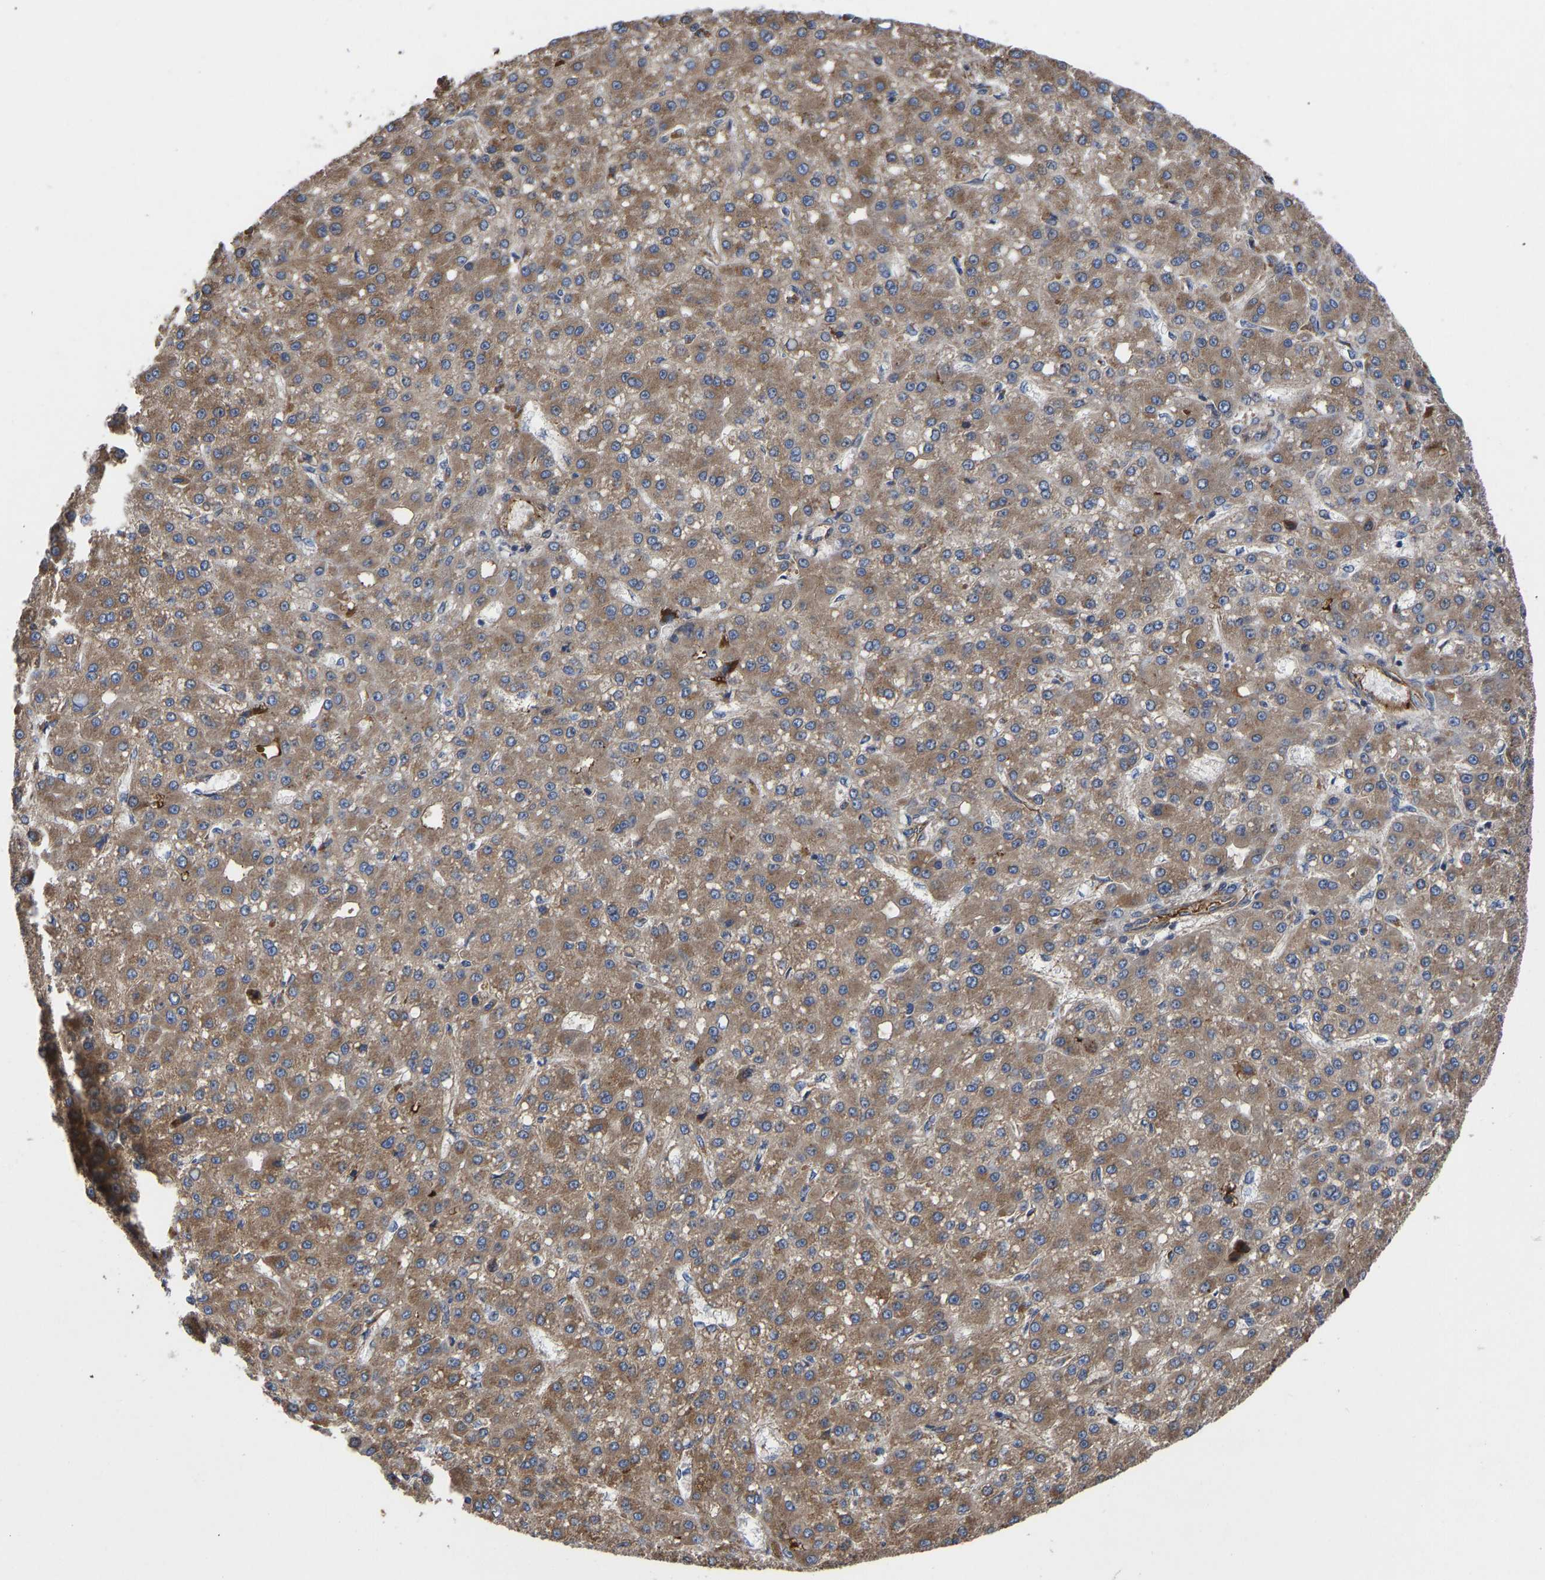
{"staining": {"intensity": "moderate", "quantity": ">75%", "location": "cytoplasmic/membranous"}, "tissue": "liver cancer", "cell_type": "Tumor cells", "image_type": "cancer", "snomed": [{"axis": "morphology", "description": "Carcinoma, Hepatocellular, NOS"}, {"axis": "topography", "description": "Liver"}], "caption": "Tumor cells reveal medium levels of moderate cytoplasmic/membranous expression in approximately >75% of cells in human liver hepatocellular carcinoma.", "gene": "FRRS1", "patient": {"sex": "male", "age": 67}}